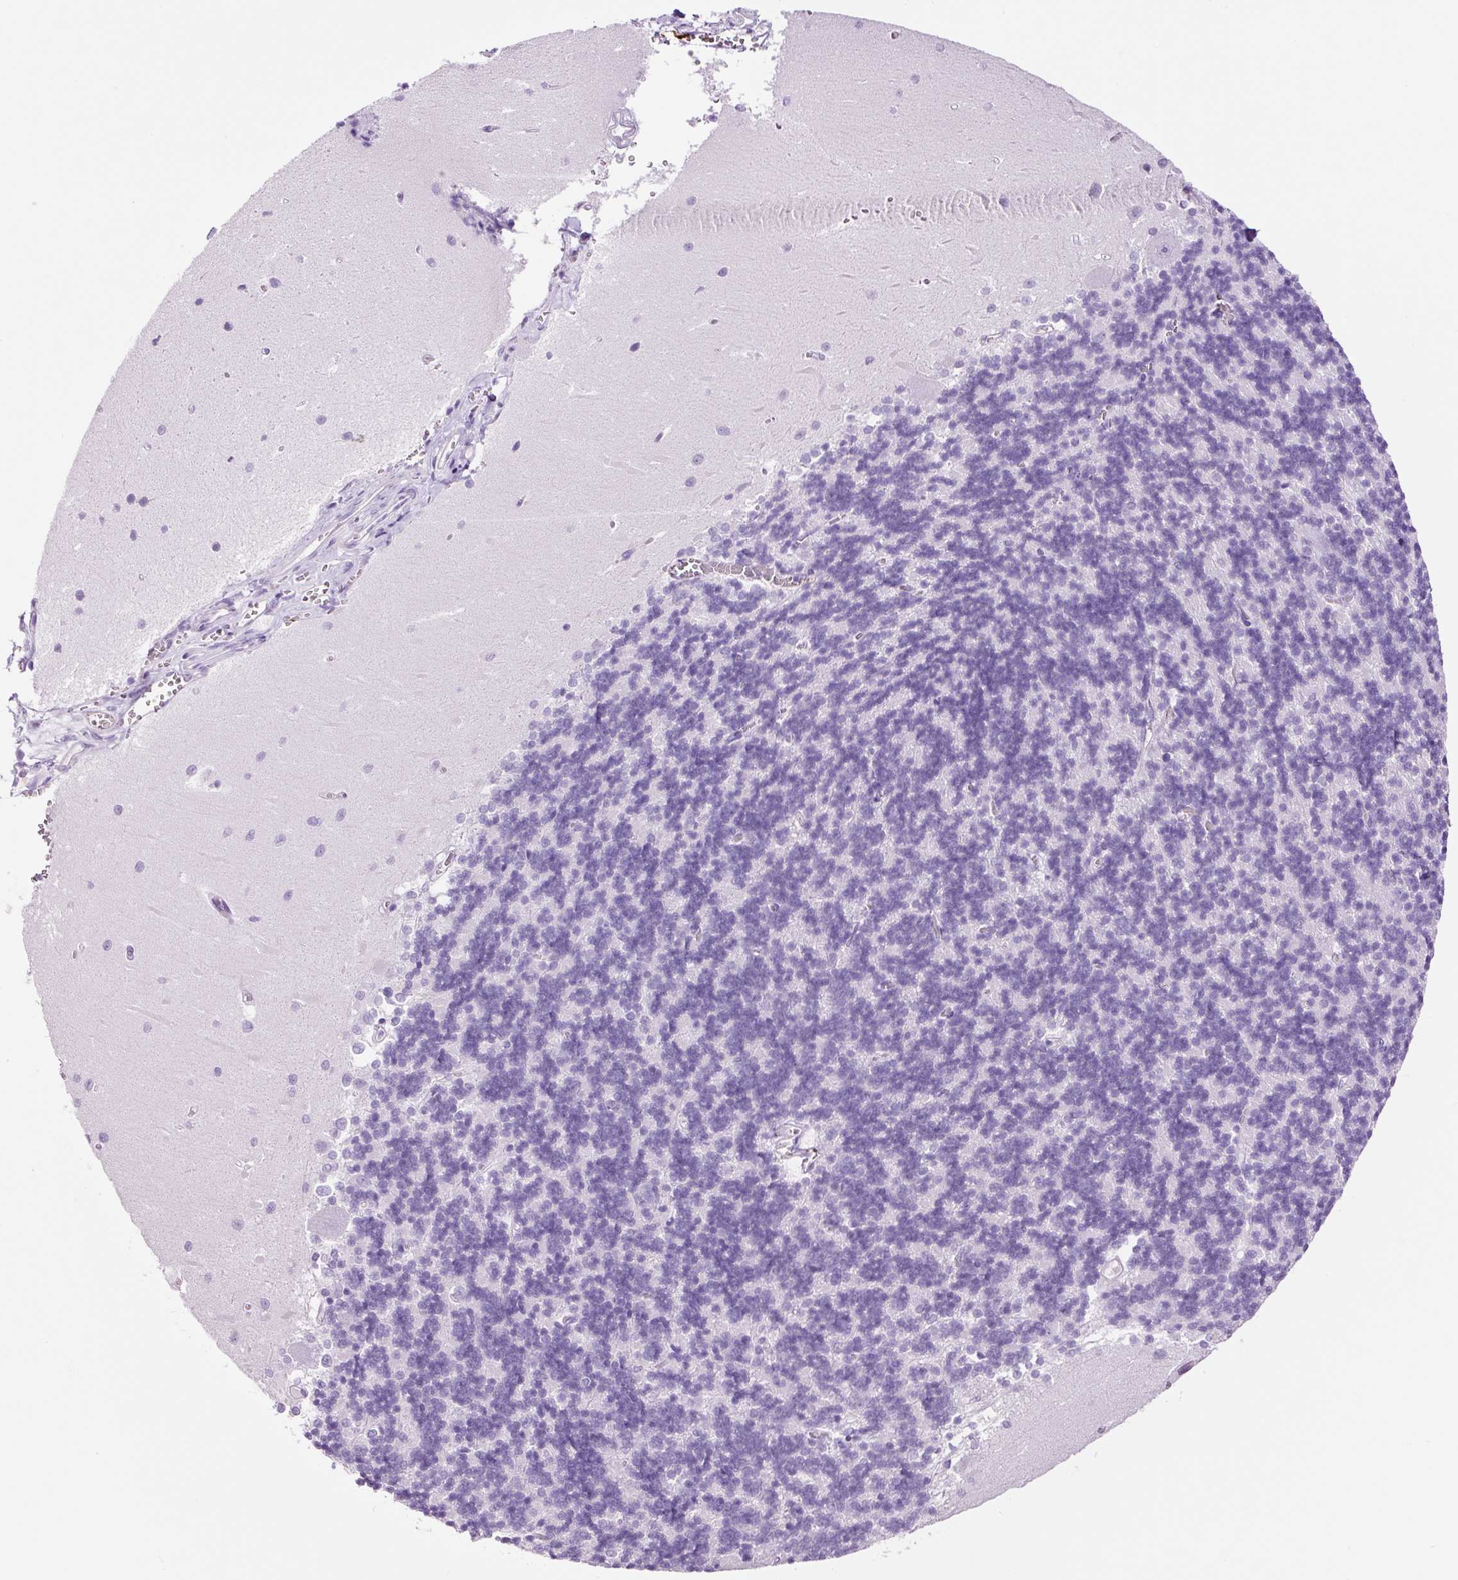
{"staining": {"intensity": "negative", "quantity": "none", "location": "none"}, "tissue": "cerebellum", "cell_type": "Cells in granular layer", "image_type": "normal", "snomed": [{"axis": "morphology", "description": "Normal tissue, NOS"}, {"axis": "topography", "description": "Cerebellum"}], "caption": "The immunohistochemistry micrograph has no significant staining in cells in granular layer of cerebellum.", "gene": "ADSS1", "patient": {"sex": "male", "age": 37}}